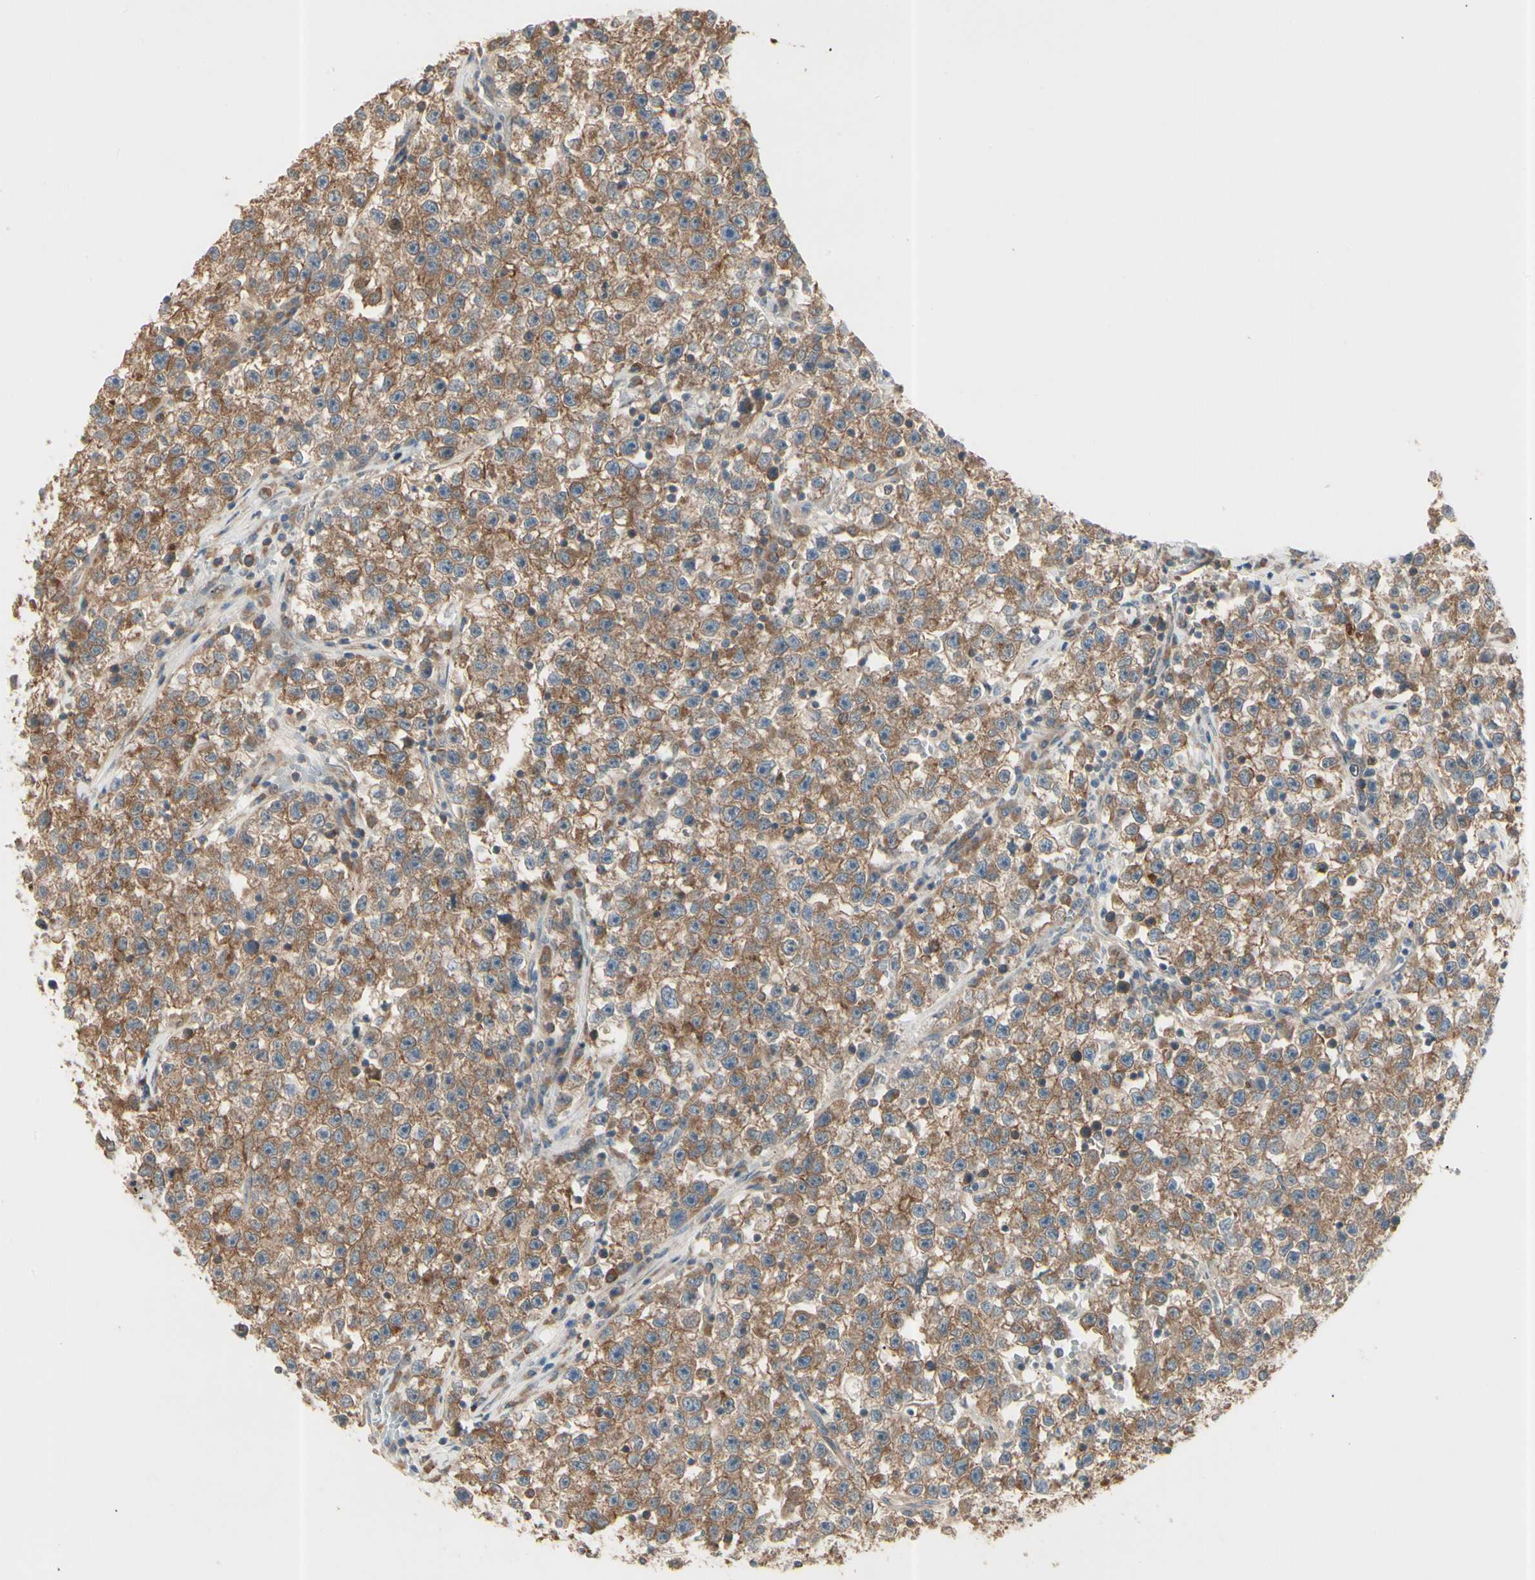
{"staining": {"intensity": "moderate", "quantity": ">75%", "location": "cytoplasmic/membranous"}, "tissue": "testis cancer", "cell_type": "Tumor cells", "image_type": "cancer", "snomed": [{"axis": "morphology", "description": "Seminoma, NOS"}, {"axis": "topography", "description": "Testis"}], "caption": "Immunohistochemistry image of neoplastic tissue: testis seminoma stained using IHC reveals medium levels of moderate protein expression localized specifically in the cytoplasmic/membranous of tumor cells, appearing as a cytoplasmic/membranous brown color.", "gene": "IRAG1", "patient": {"sex": "male", "age": 22}}